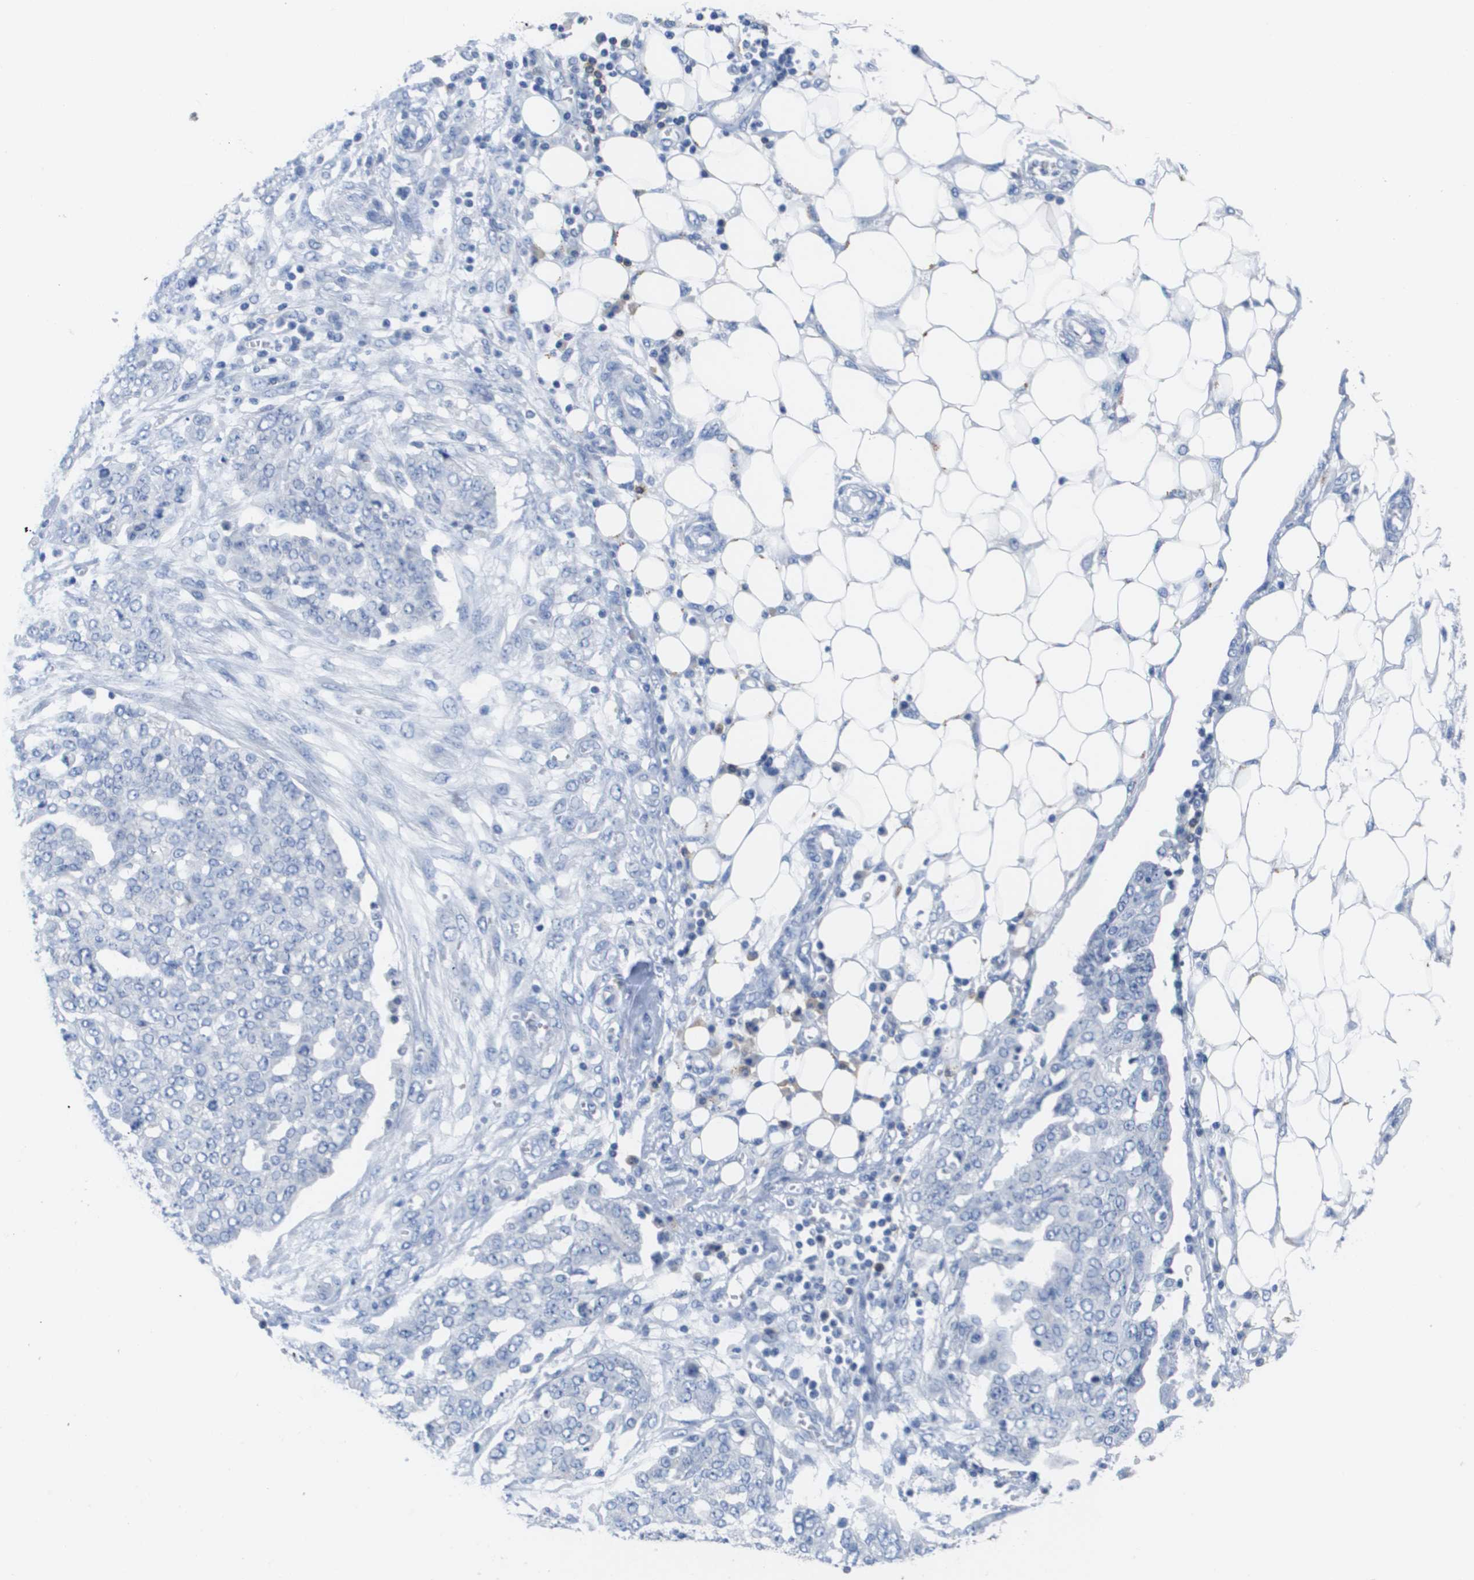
{"staining": {"intensity": "negative", "quantity": "none", "location": "none"}, "tissue": "ovarian cancer", "cell_type": "Tumor cells", "image_type": "cancer", "snomed": [{"axis": "morphology", "description": "Cystadenocarcinoma, serous, NOS"}, {"axis": "topography", "description": "Soft tissue"}, {"axis": "topography", "description": "Ovary"}], "caption": "DAB immunohistochemical staining of human ovarian cancer reveals no significant positivity in tumor cells. The staining was performed using DAB to visualize the protein expression in brown, while the nuclei were stained in blue with hematoxylin (Magnification: 20x).", "gene": "MS4A1", "patient": {"sex": "female", "age": 57}}